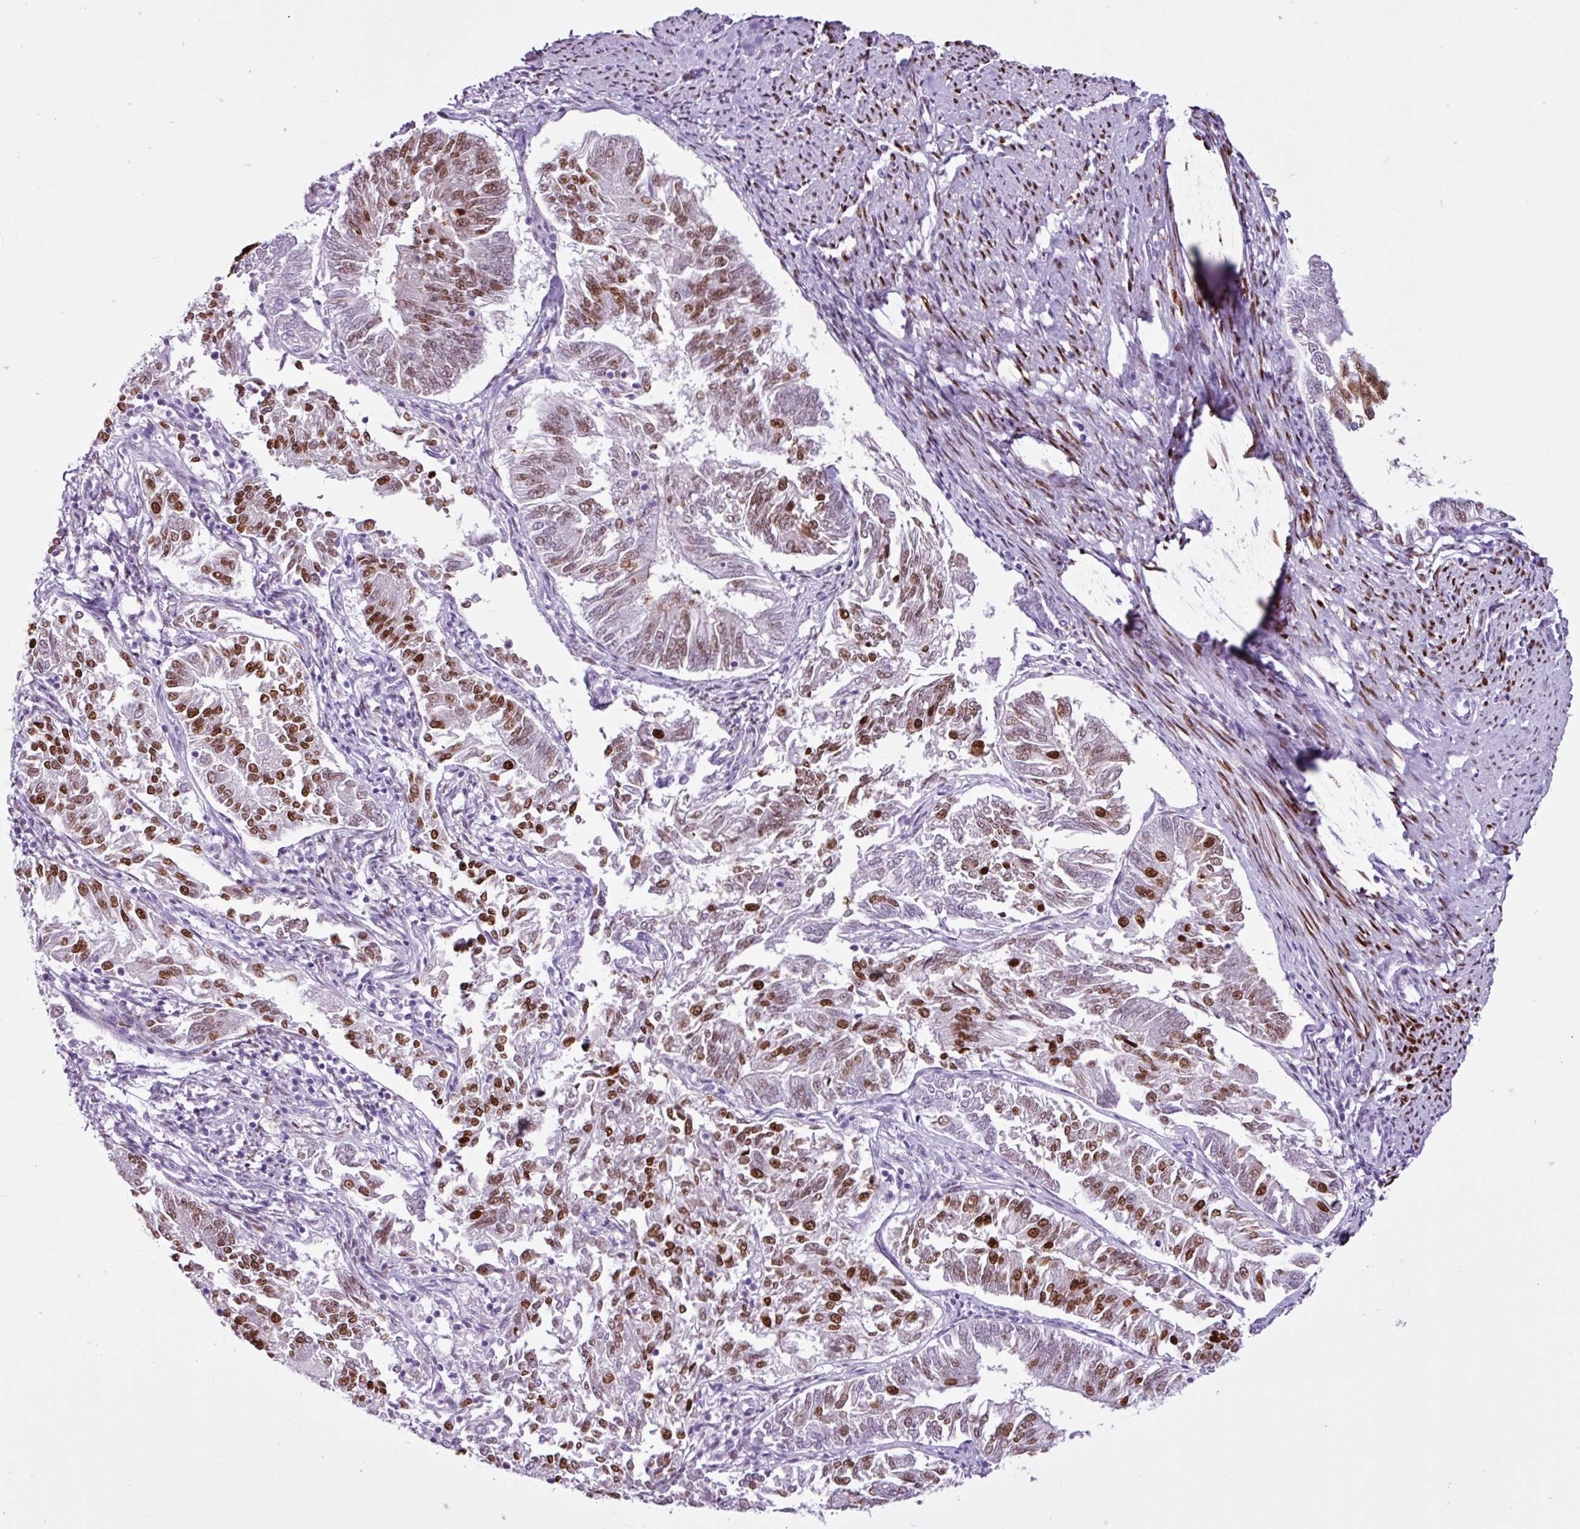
{"staining": {"intensity": "moderate", "quantity": "25%-75%", "location": "nuclear"}, "tissue": "endometrial cancer", "cell_type": "Tumor cells", "image_type": "cancer", "snomed": [{"axis": "morphology", "description": "Adenocarcinoma, NOS"}, {"axis": "topography", "description": "Endometrium"}], "caption": "Tumor cells reveal medium levels of moderate nuclear staining in approximately 25%-75% of cells in endometrial cancer (adenocarcinoma). The staining was performed using DAB to visualize the protein expression in brown, while the nuclei were stained in blue with hematoxylin (Magnification: 20x).", "gene": "PGR", "patient": {"sex": "female", "age": 58}}